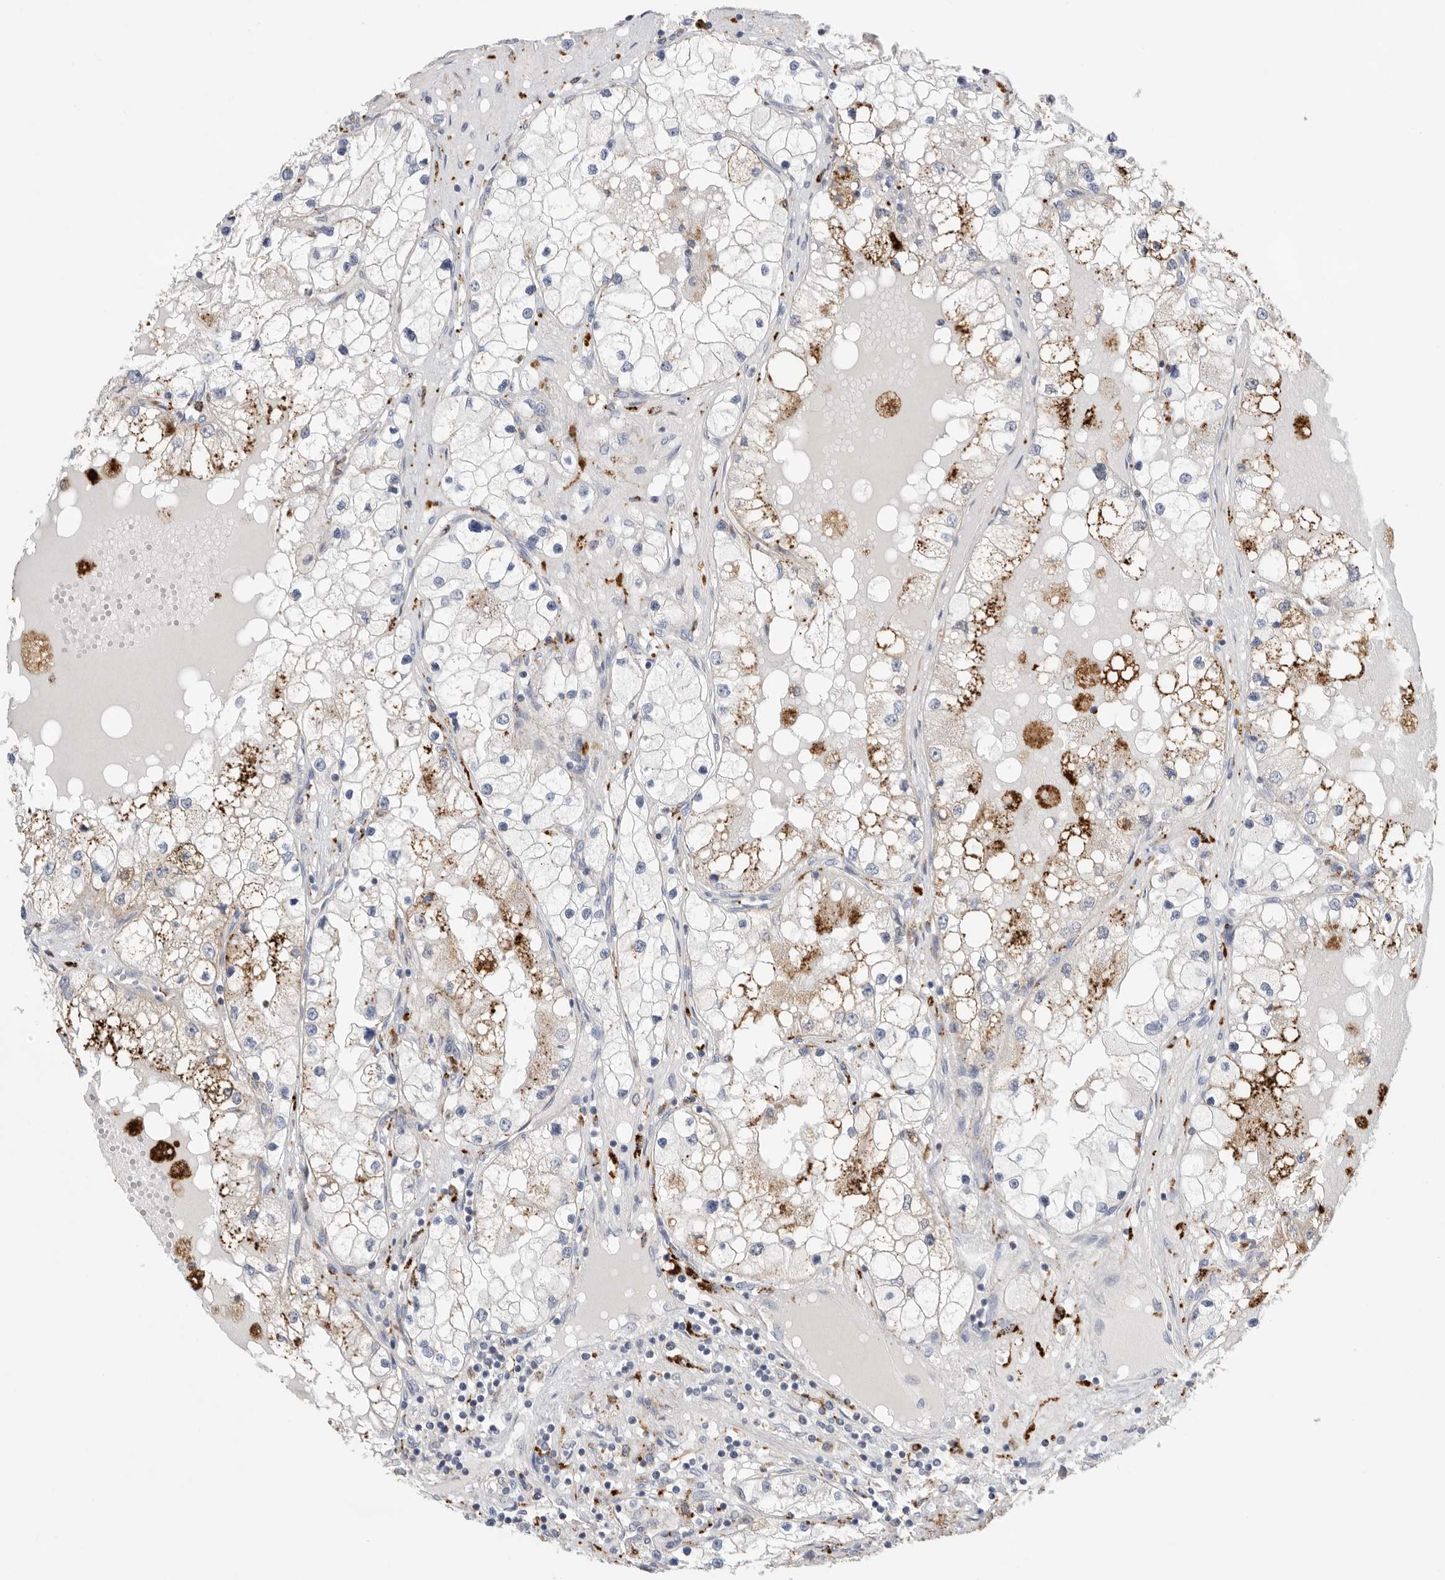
{"staining": {"intensity": "strong", "quantity": "25%-75%", "location": "cytoplasmic/membranous"}, "tissue": "renal cancer", "cell_type": "Tumor cells", "image_type": "cancer", "snomed": [{"axis": "morphology", "description": "Adenocarcinoma, NOS"}, {"axis": "topography", "description": "Kidney"}], "caption": "This is a histology image of immunohistochemistry (IHC) staining of renal adenocarcinoma, which shows strong expression in the cytoplasmic/membranous of tumor cells.", "gene": "GGH", "patient": {"sex": "male", "age": 68}}